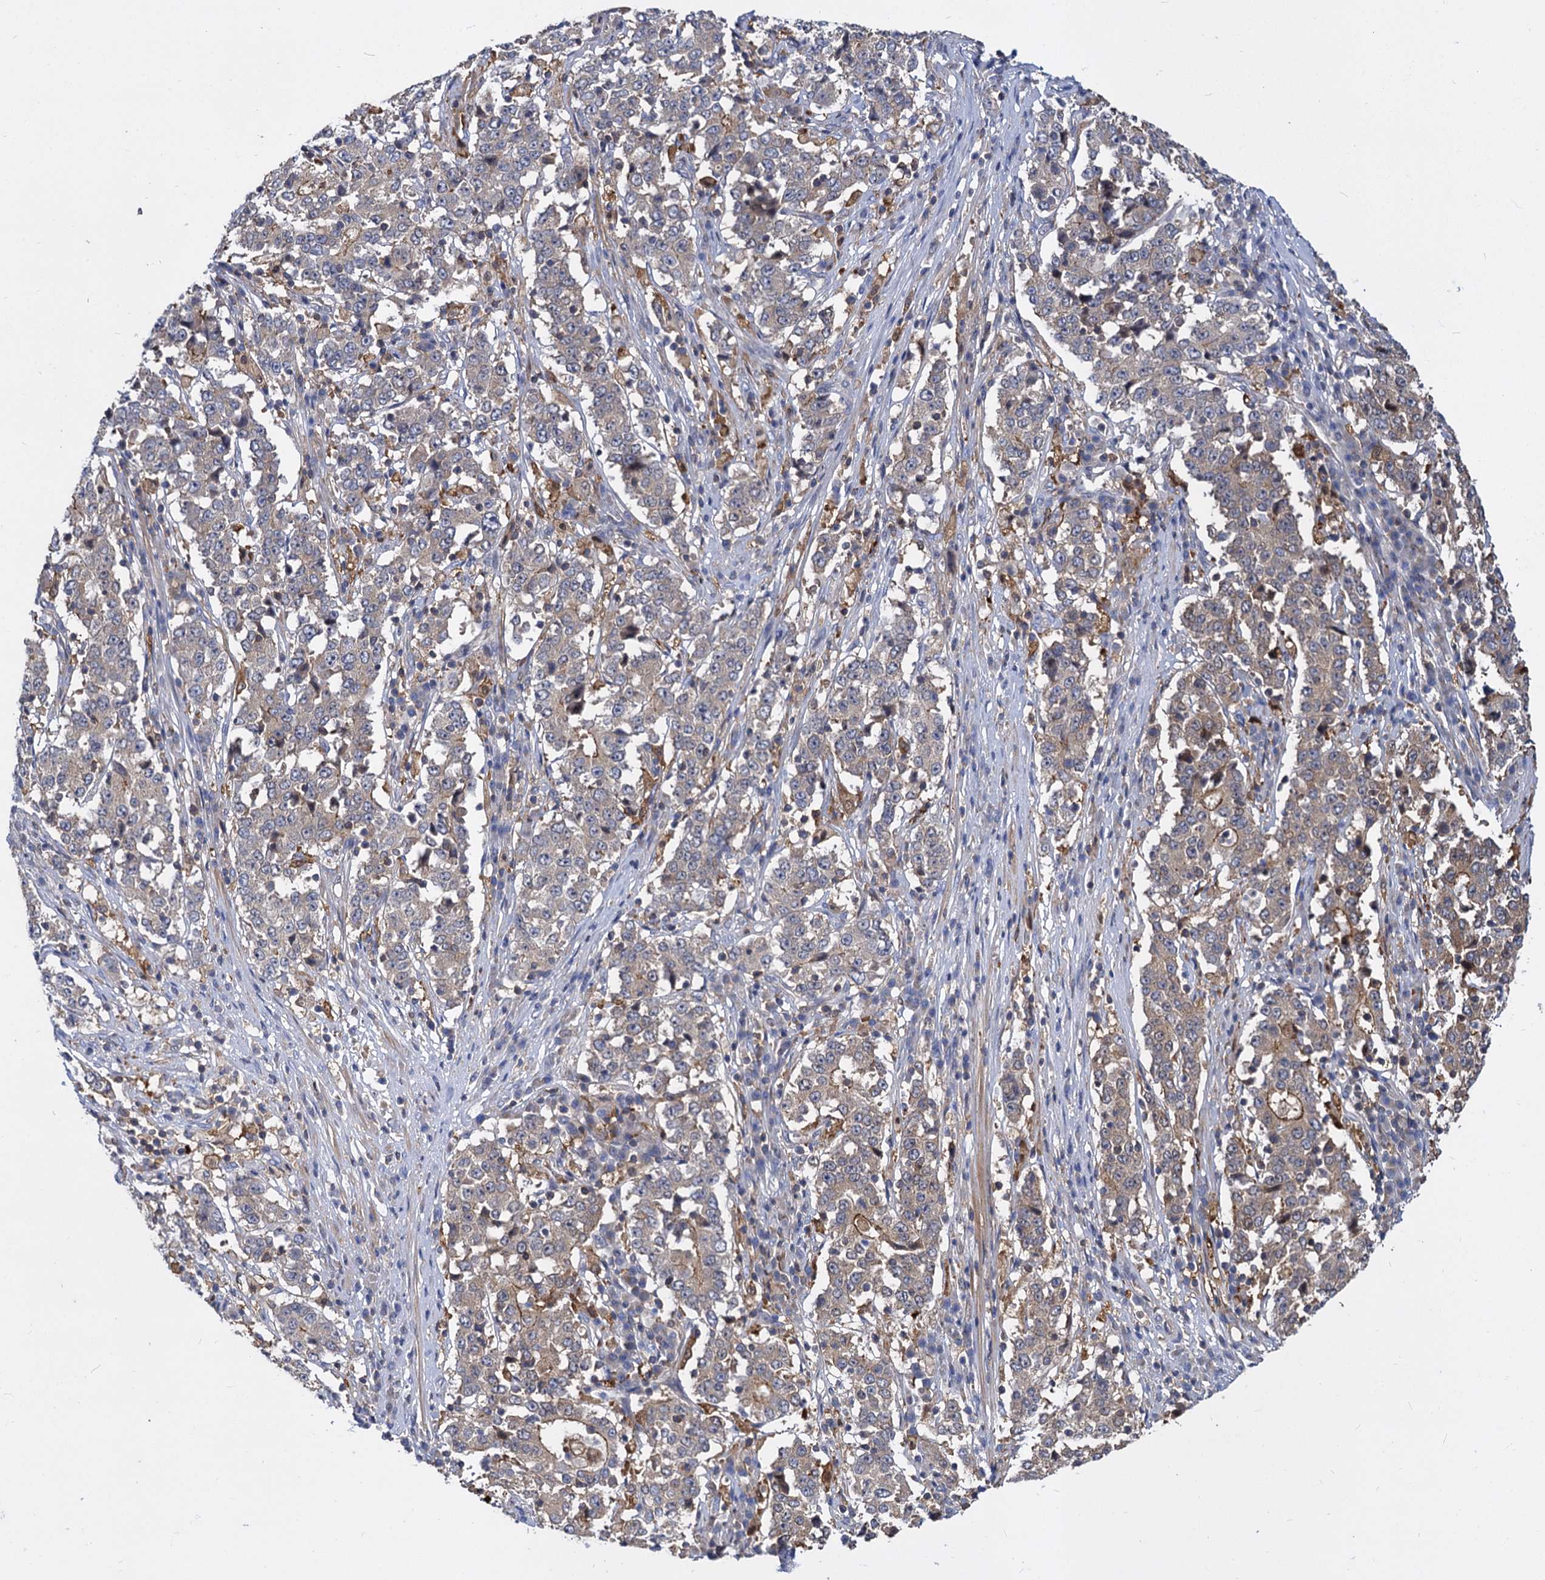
{"staining": {"intensity": "weak", "quantity": "25%-75%", "location": "cytoplasmic/membranous"}, "tissue": "stomach cancer", "cell_type": "Tumor cells", "image_type": "cancer", "snomed": [{"axis": "morphology", "description": "Adenocarcinoma, NOS"}, {"axis": "topography", "description": "Stomach"}], "caption": "Immunohistochemistry of human adenocarcinoma (stomach) reveals low levels of weak cytoplasmic/membranous staining in approximately 25%-75% of tumor cells.", "gene": "GCLC", "patient": {"sex": "male", "age": 59}}